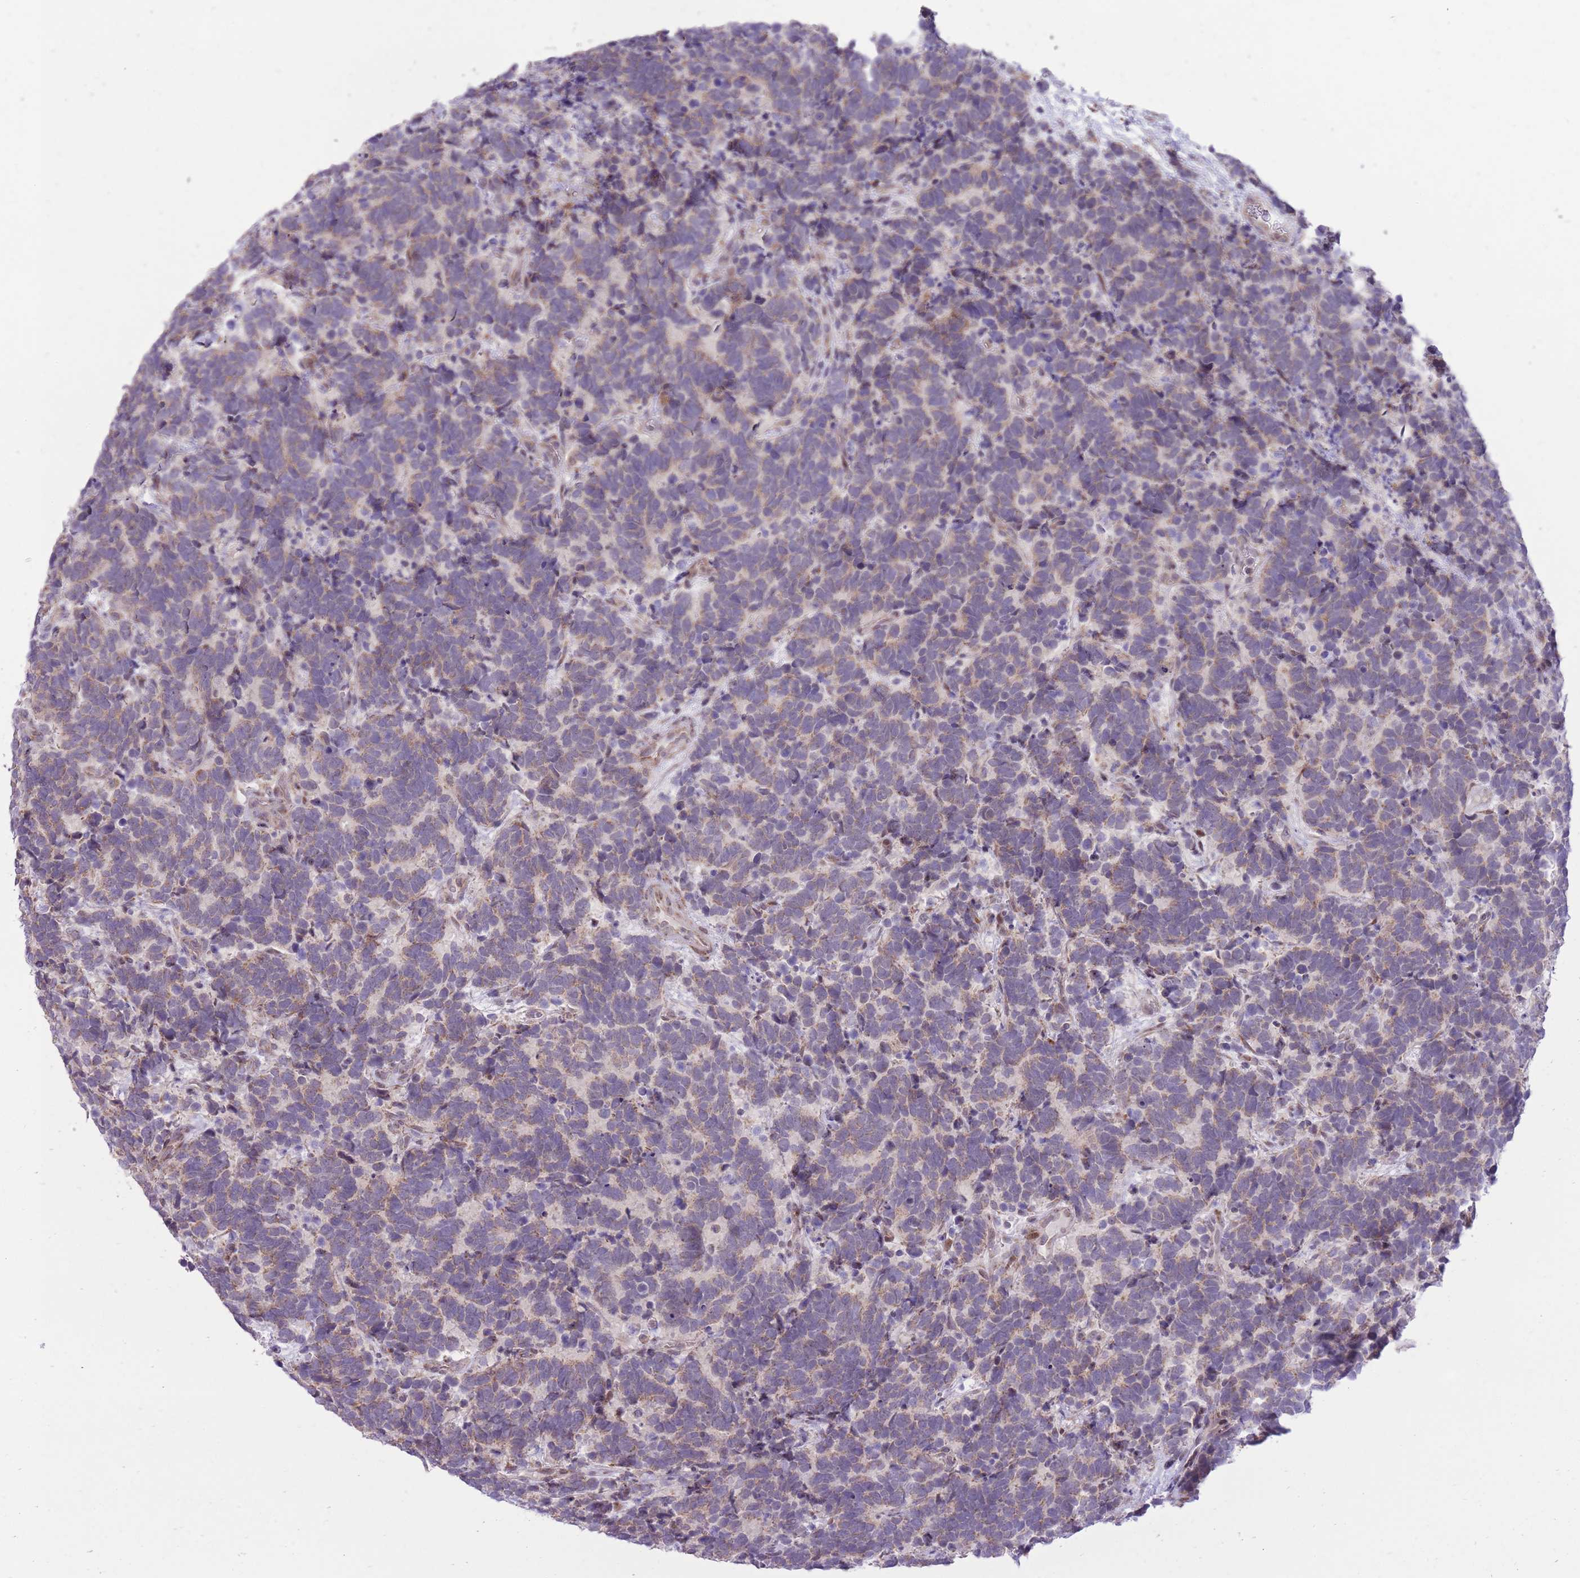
{"staining": {"intensity": "weak", "quantity": "25%-75%", "location": "cytoplasmic/membranous"}, "tissue": "carcinoid", "cell_type": "Tumor cells", "image_type": "cancer", "snomed": [{"axis": "morphology", "description": "Carcinoma, NOS"}, {"axis": "morphology", "description": "Carcinoid, malignant, NOS"}, {"axis": "topography", "description": "Urinary bladder"}], "caption": "Carcinoid tissue demonstrates weak cytoplasmic/membranous staining in about 25%-75% of tumor cells, visualized by immunohistochemistry.", "gene": "SLC4A4", "patient": {"sex": "male", "age": 57}}